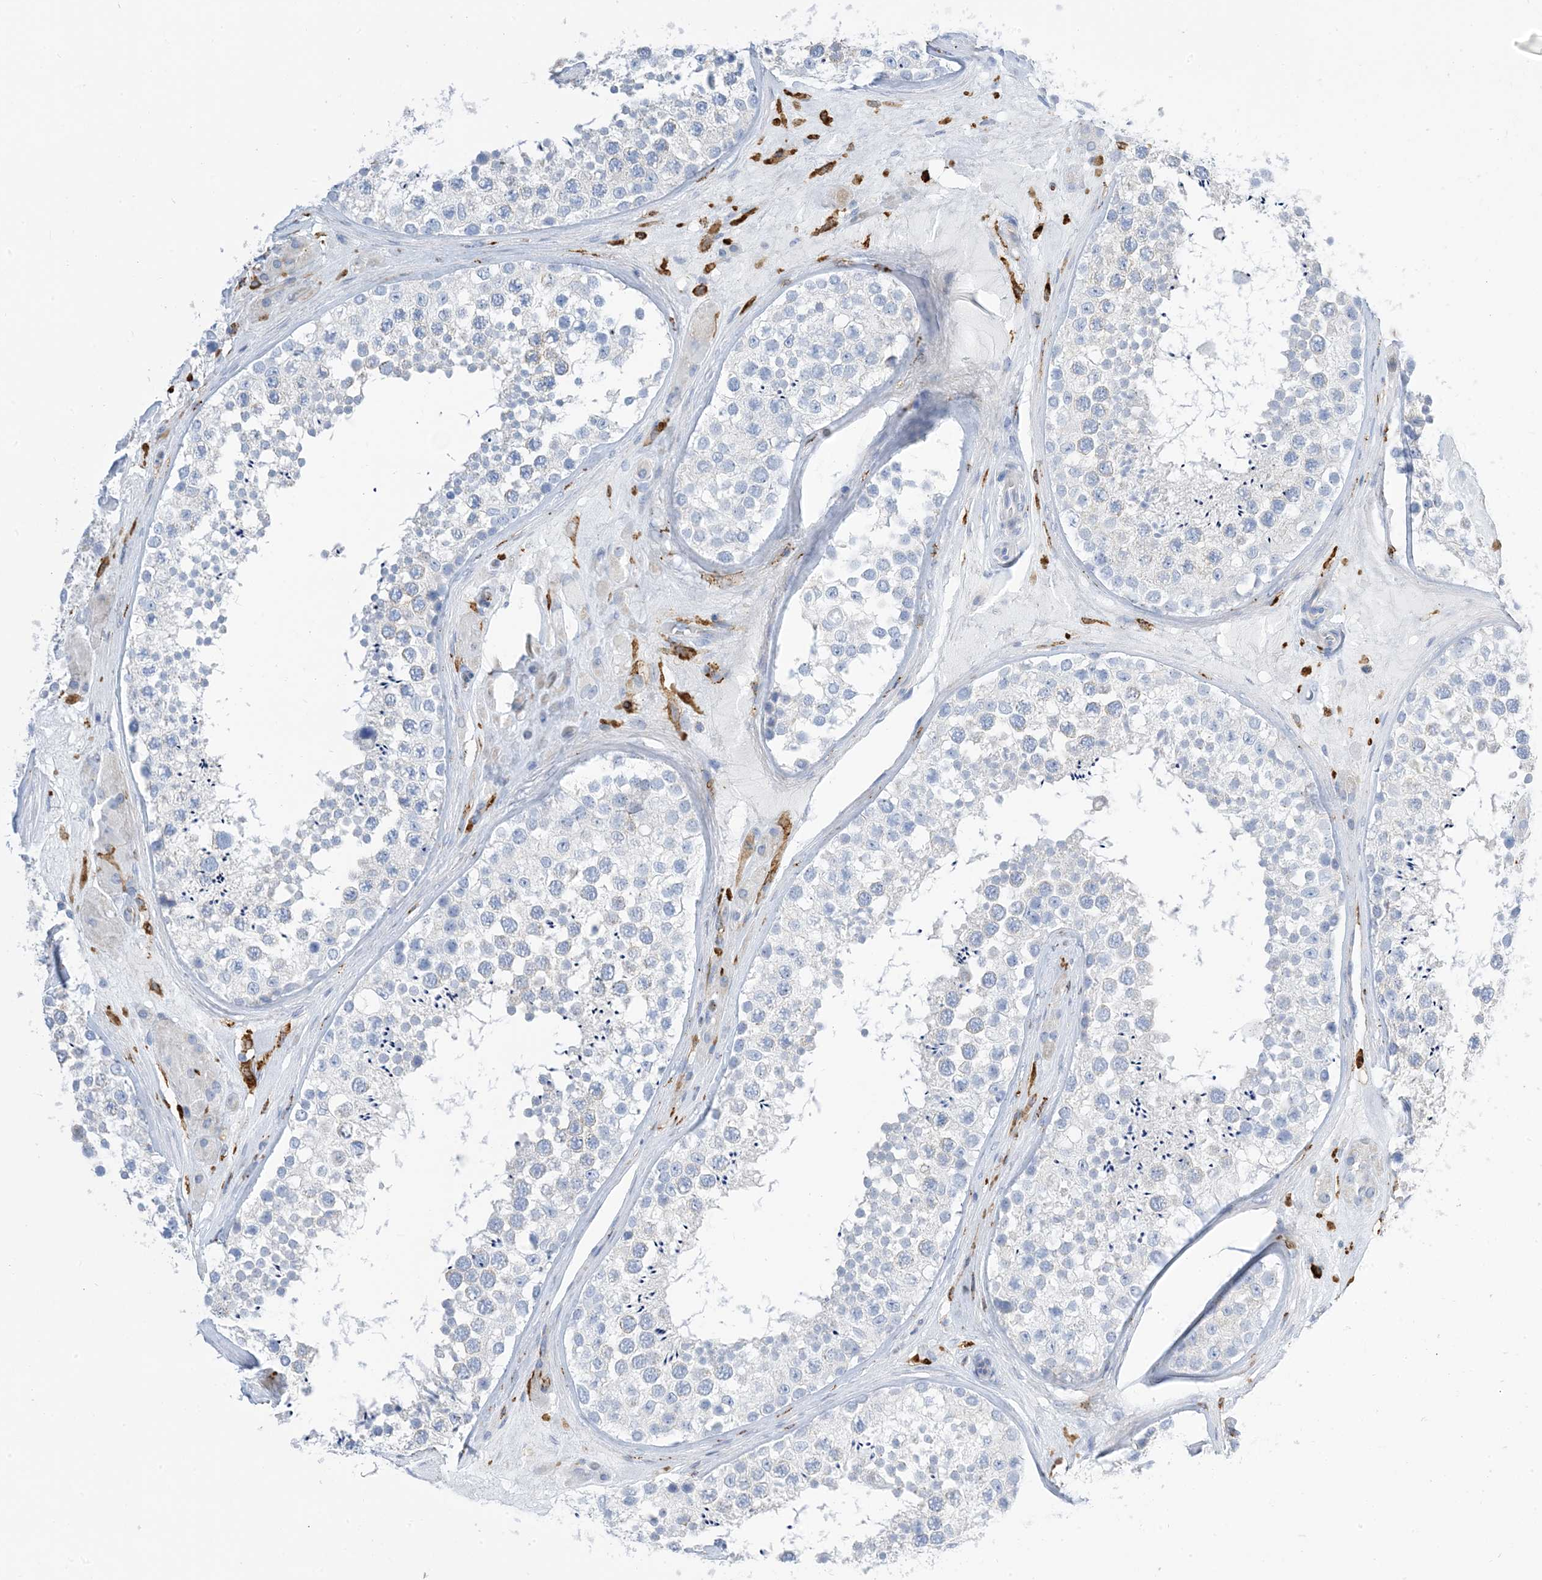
{"staining": {"intensity": "negative", "quantity": "none", "location": "none"}, "tissue": "testis", "cell_type": "Cells in seminiferous ducts", "image_type": "normal", "snomed": [{"axis": "morphology", "description": "Normal tissue, NOS"}, {"axis": "topography", "description": "Testis"}], "caption": "Benign testis was stained to show a protein in brown. There is no significant expression in cells in seminiferous ducts. Brightfield microscopy of IHC stained with DAB (brown) and hematoxylin (blue), captured at high magnification.", "gene": "DPH3", "patient": {"sex": "male", "age": 46}}